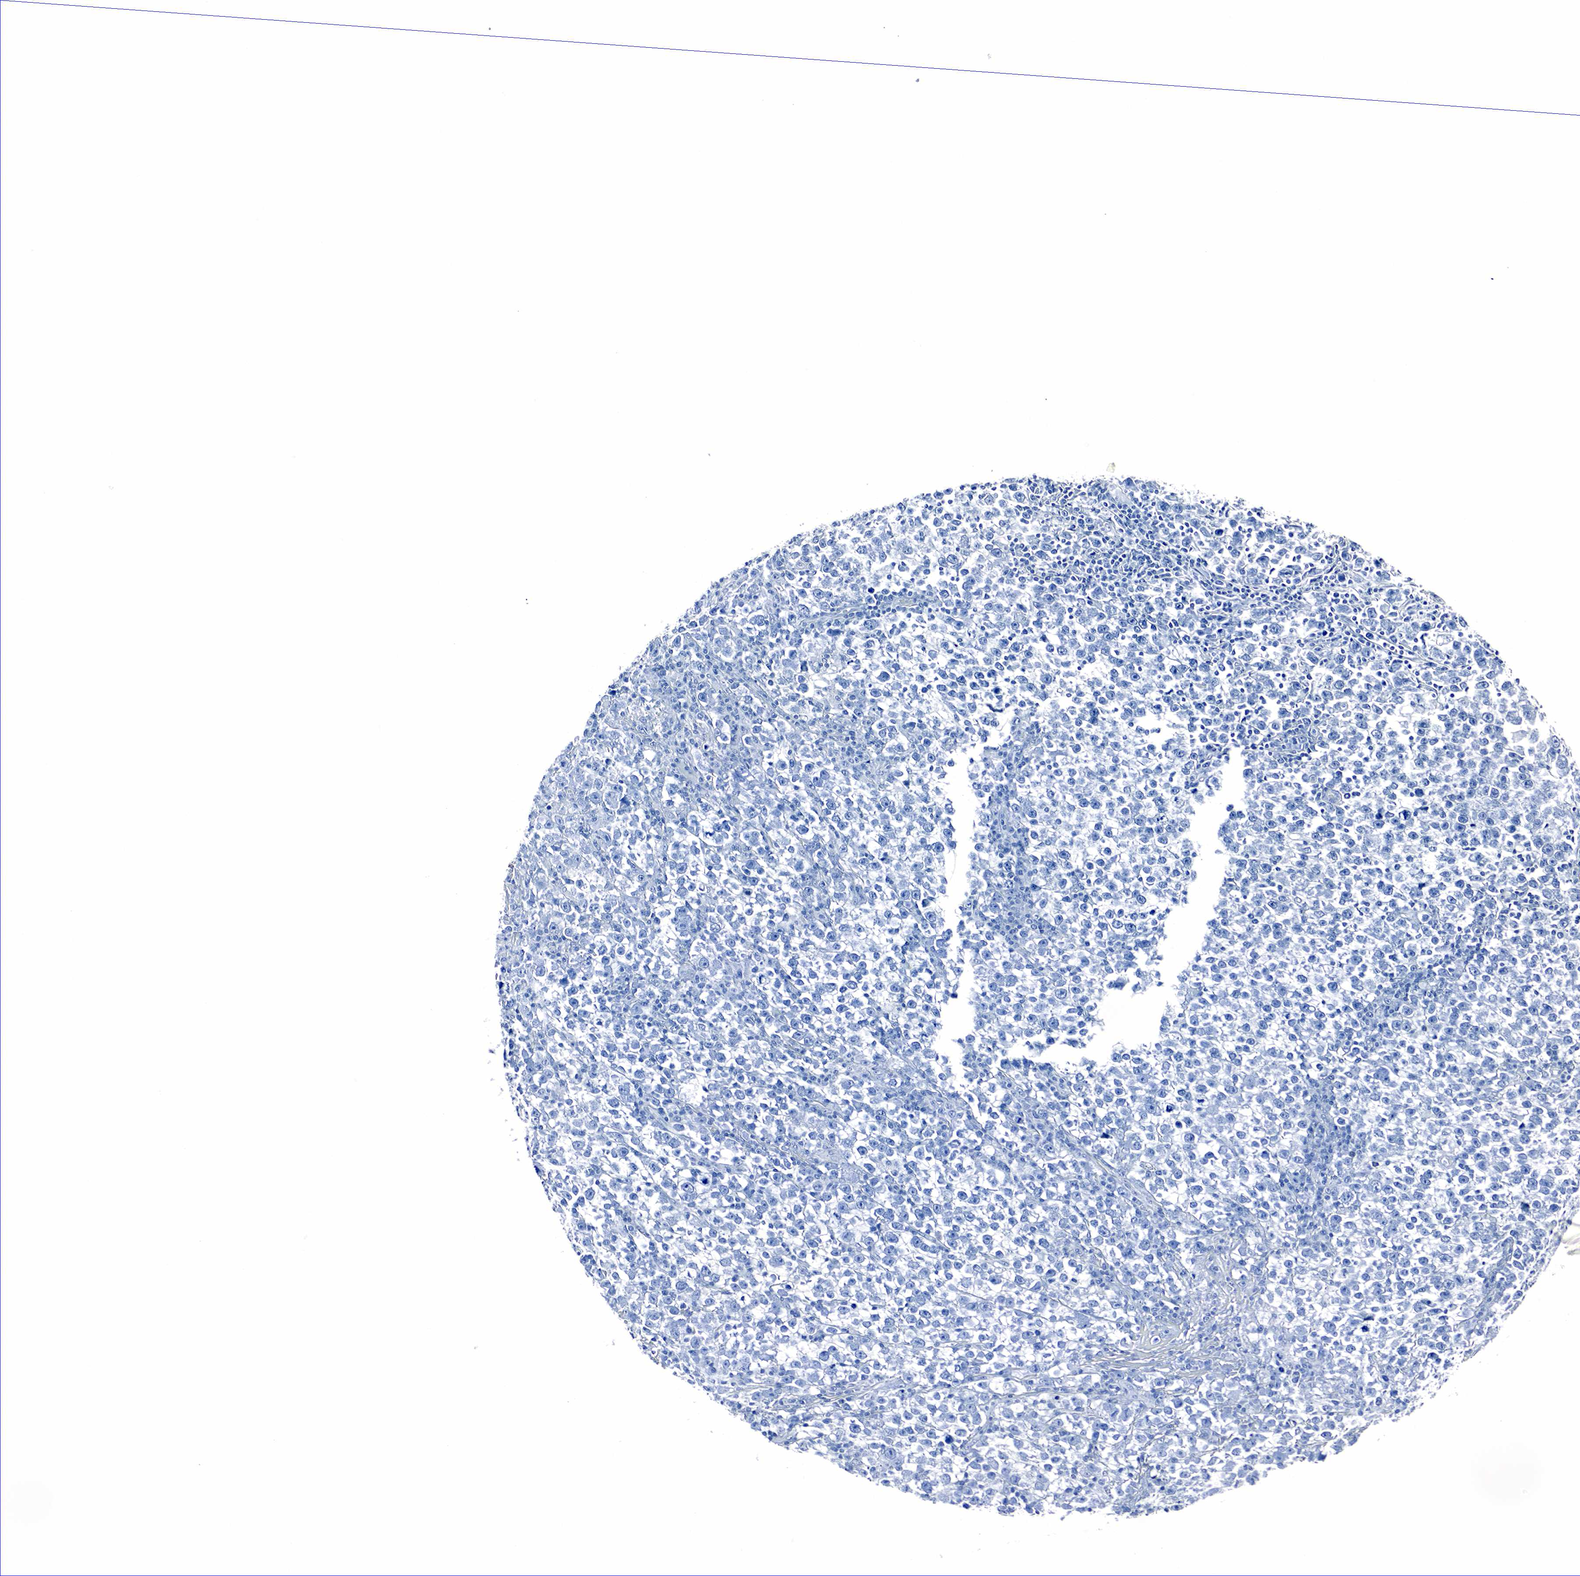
{"staining": {"intensity": "negative", "quantity": "none", "location": "none"}, "tissue": "testis cancer", "cell_type": "Tumor cells", "image_type": "cancer", "snomed": [{"axis": "morphology", "description": "Seminoma, NOS"}, {"axis": "topography", "description": "Testis"}], "caption": "Tumor cells show no significant expression in testis seminoma.", "gene": "GAST", "patient": {"sex": "male", "age": 43}}